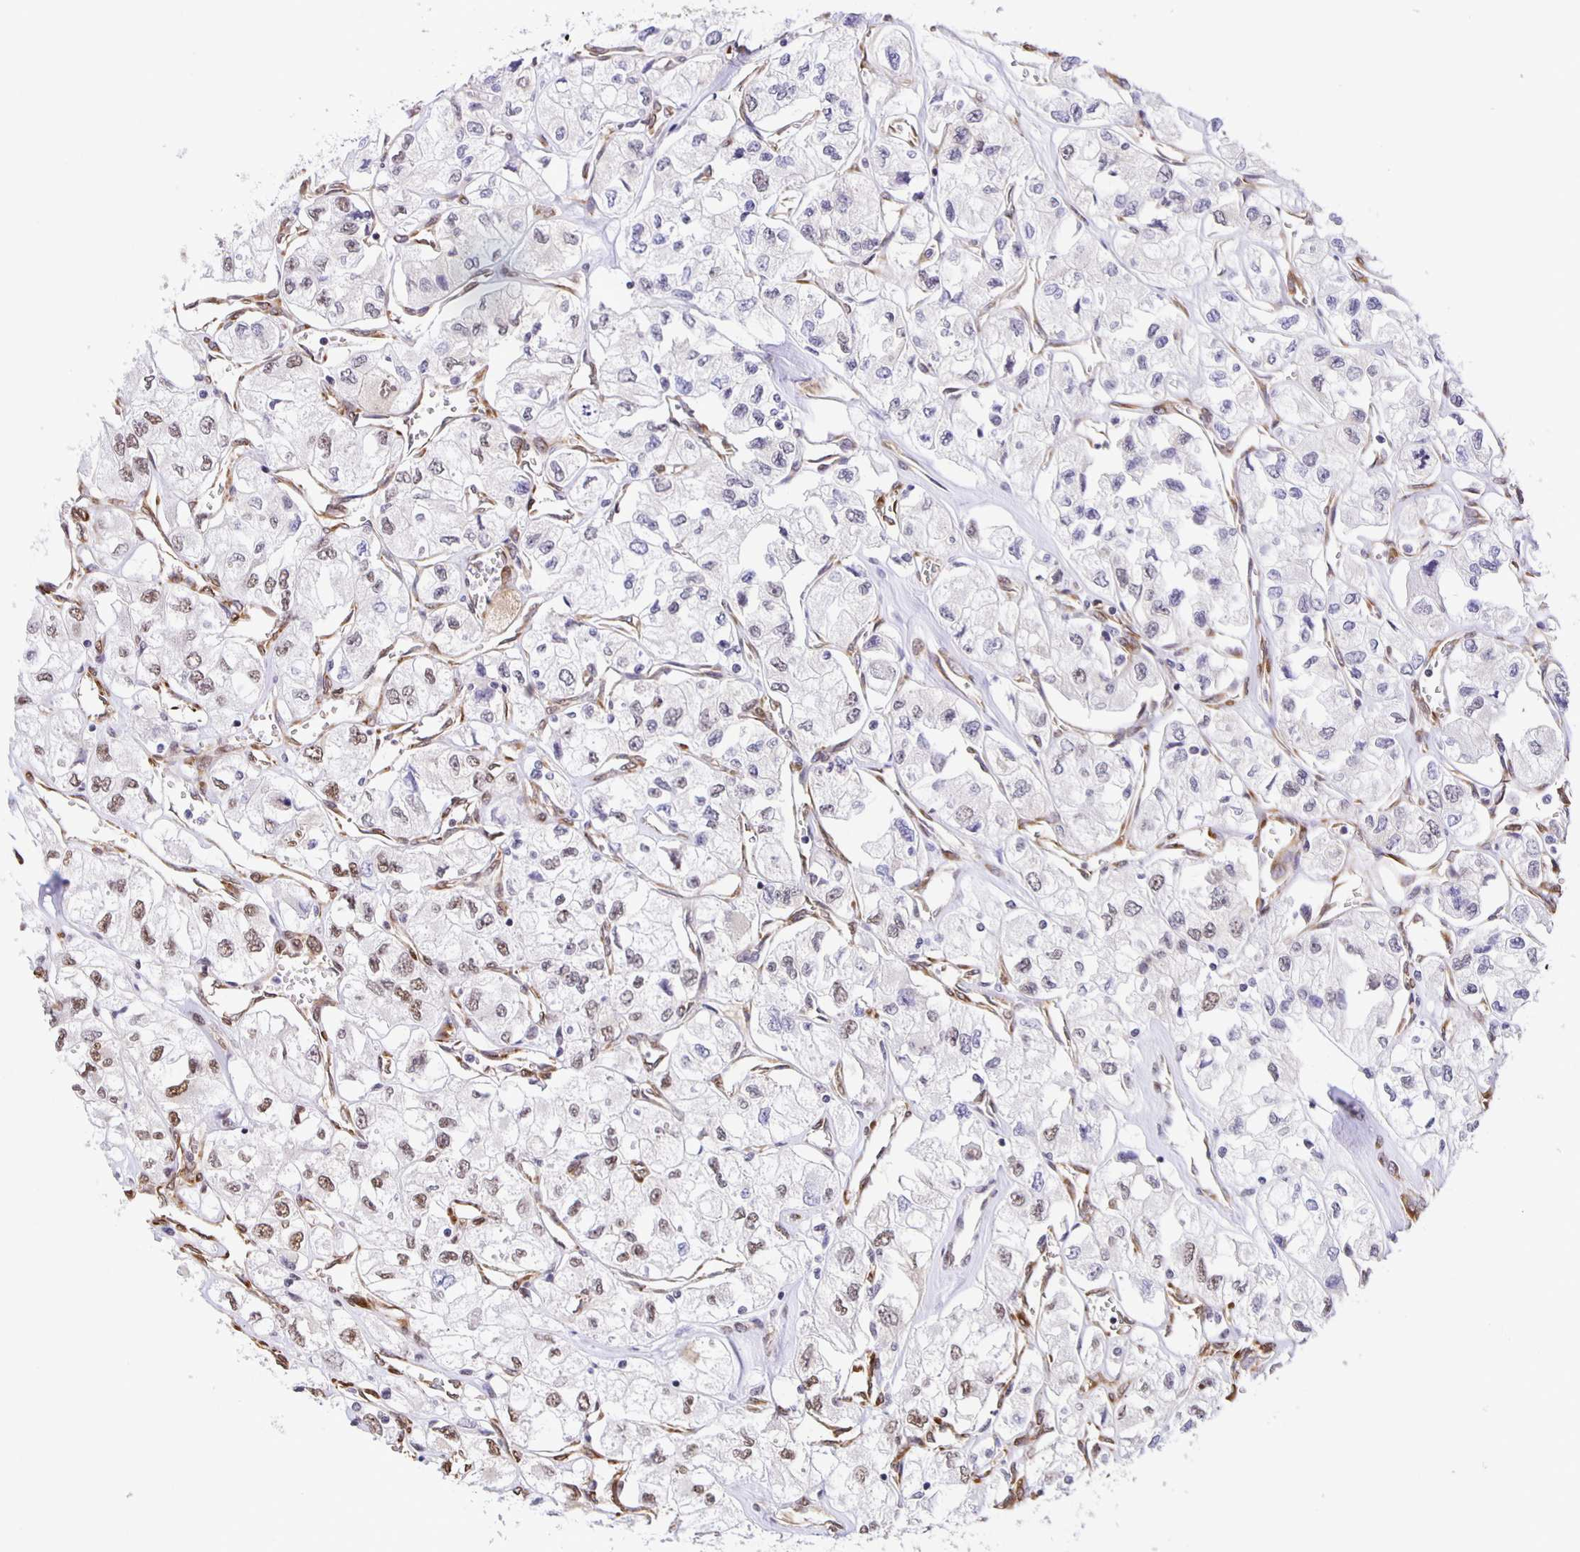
{"staining": {"intensity": "moderate", "quantity": "<25%", "location": "nuclear"}, "tissue": "renal cancer", "cell_type": "Tumor cells", "image_type": "cancer", "snomed": [{"axis": "morphology", "description": "Adenocarcinoma, NOS"}, {"axis": "topography", "description": "Kidney"}], "caption": "Immunohistochemical staining of human renal cancer shows low levels of moderate nuclear expression in about <25% of tumor cells.", "gene": "ZRANB2", "patient": {"sex": "female", "age": 59}}